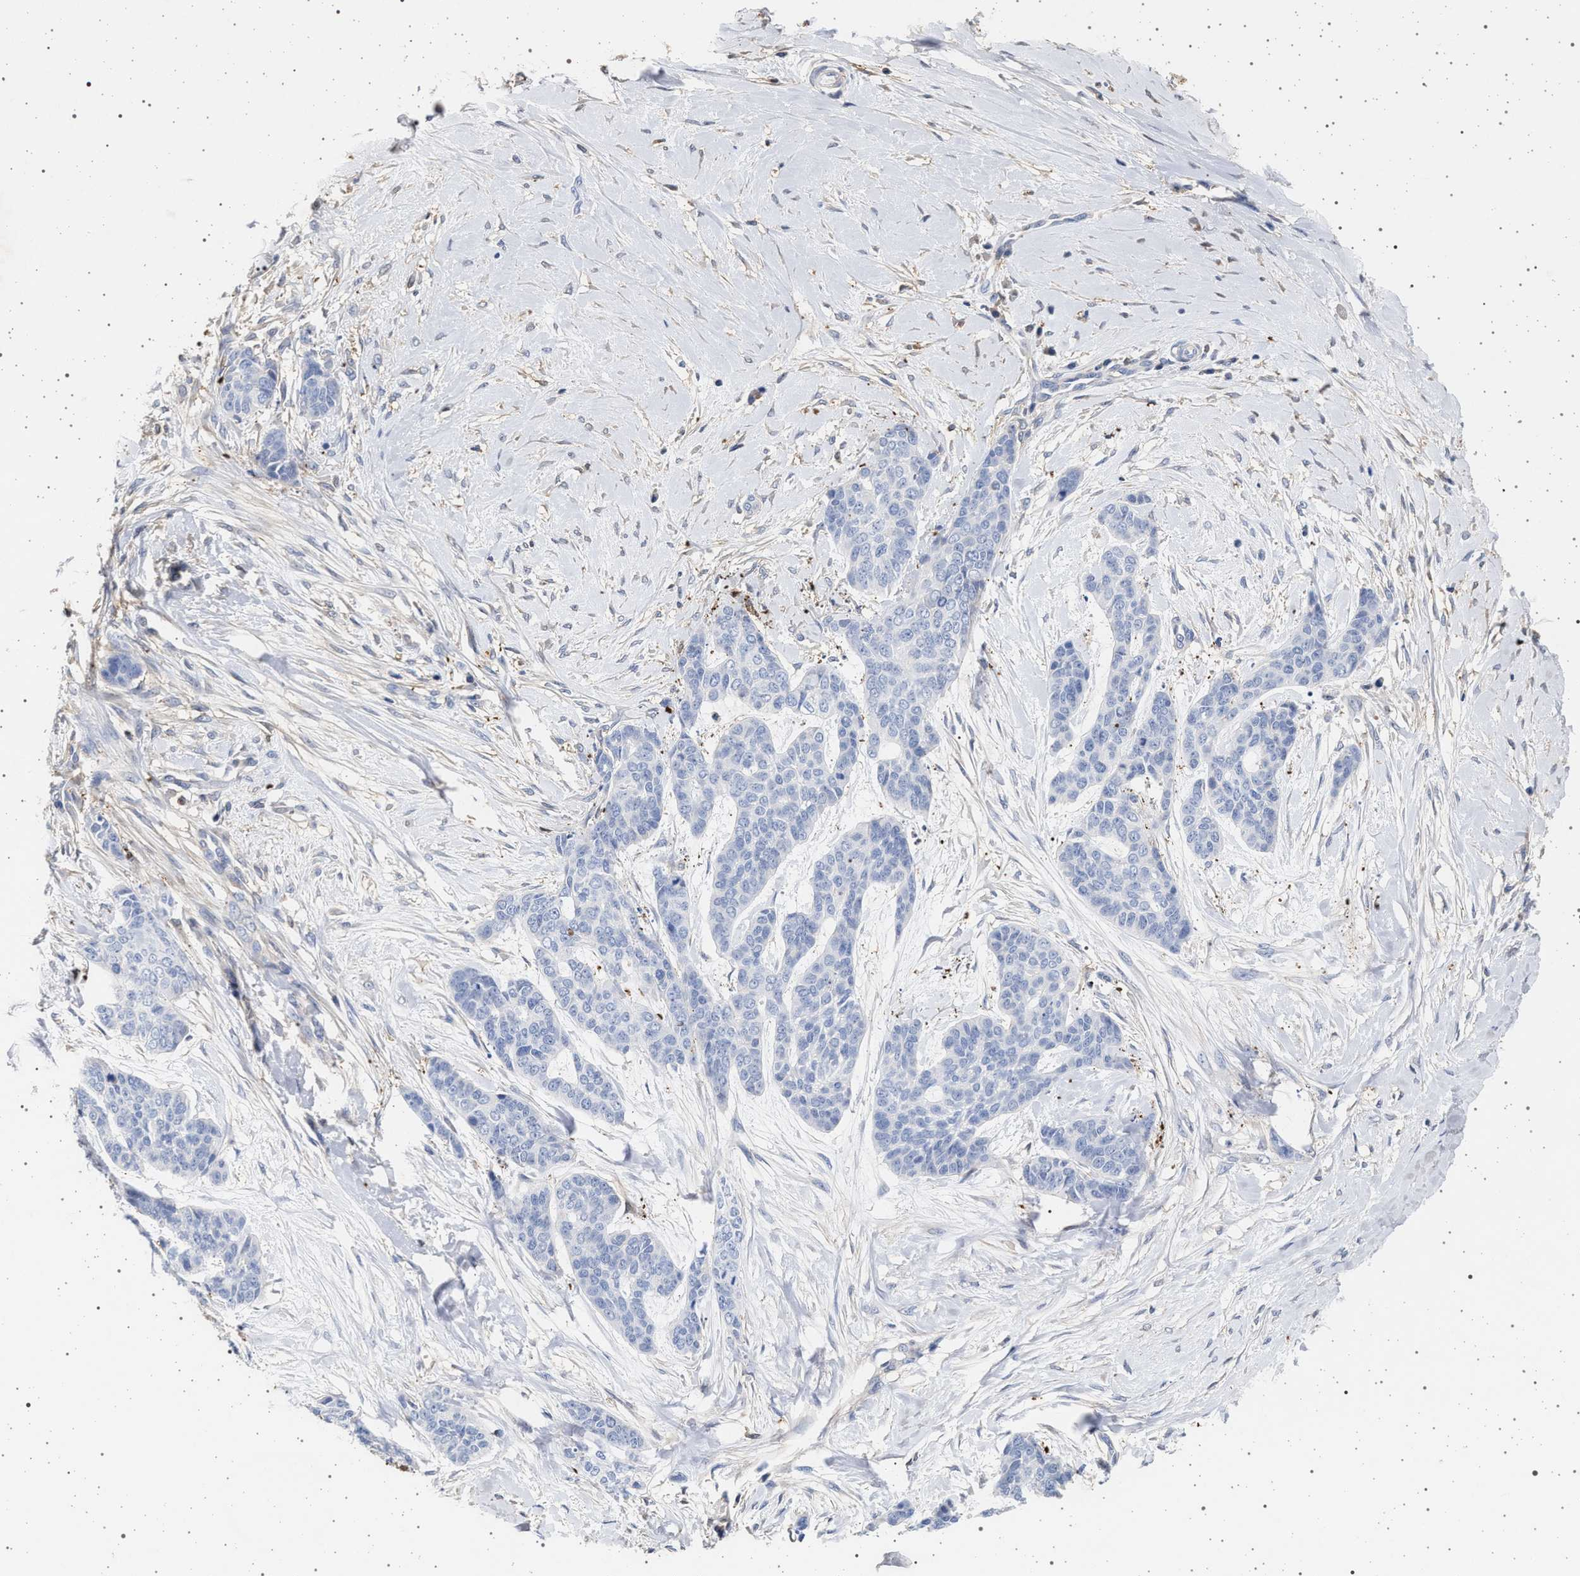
{"staining": {"intensity": "negative", "quantity": "none", "location": "none"}, "tissue": "skin cancer", "cell_type": "Tumor cells", "image_type": "cancer", "snomed": [{"axis": "morphology", "description": "Basal cell carcinoma"}, {"axis": "topography", "description": "Skin"}], "caption": "Human skin cancer stained for a protein using IHC reveals no staining in tumor cells.", "gene": "PLG", "patient": {"sex": "female", "age": 64}}